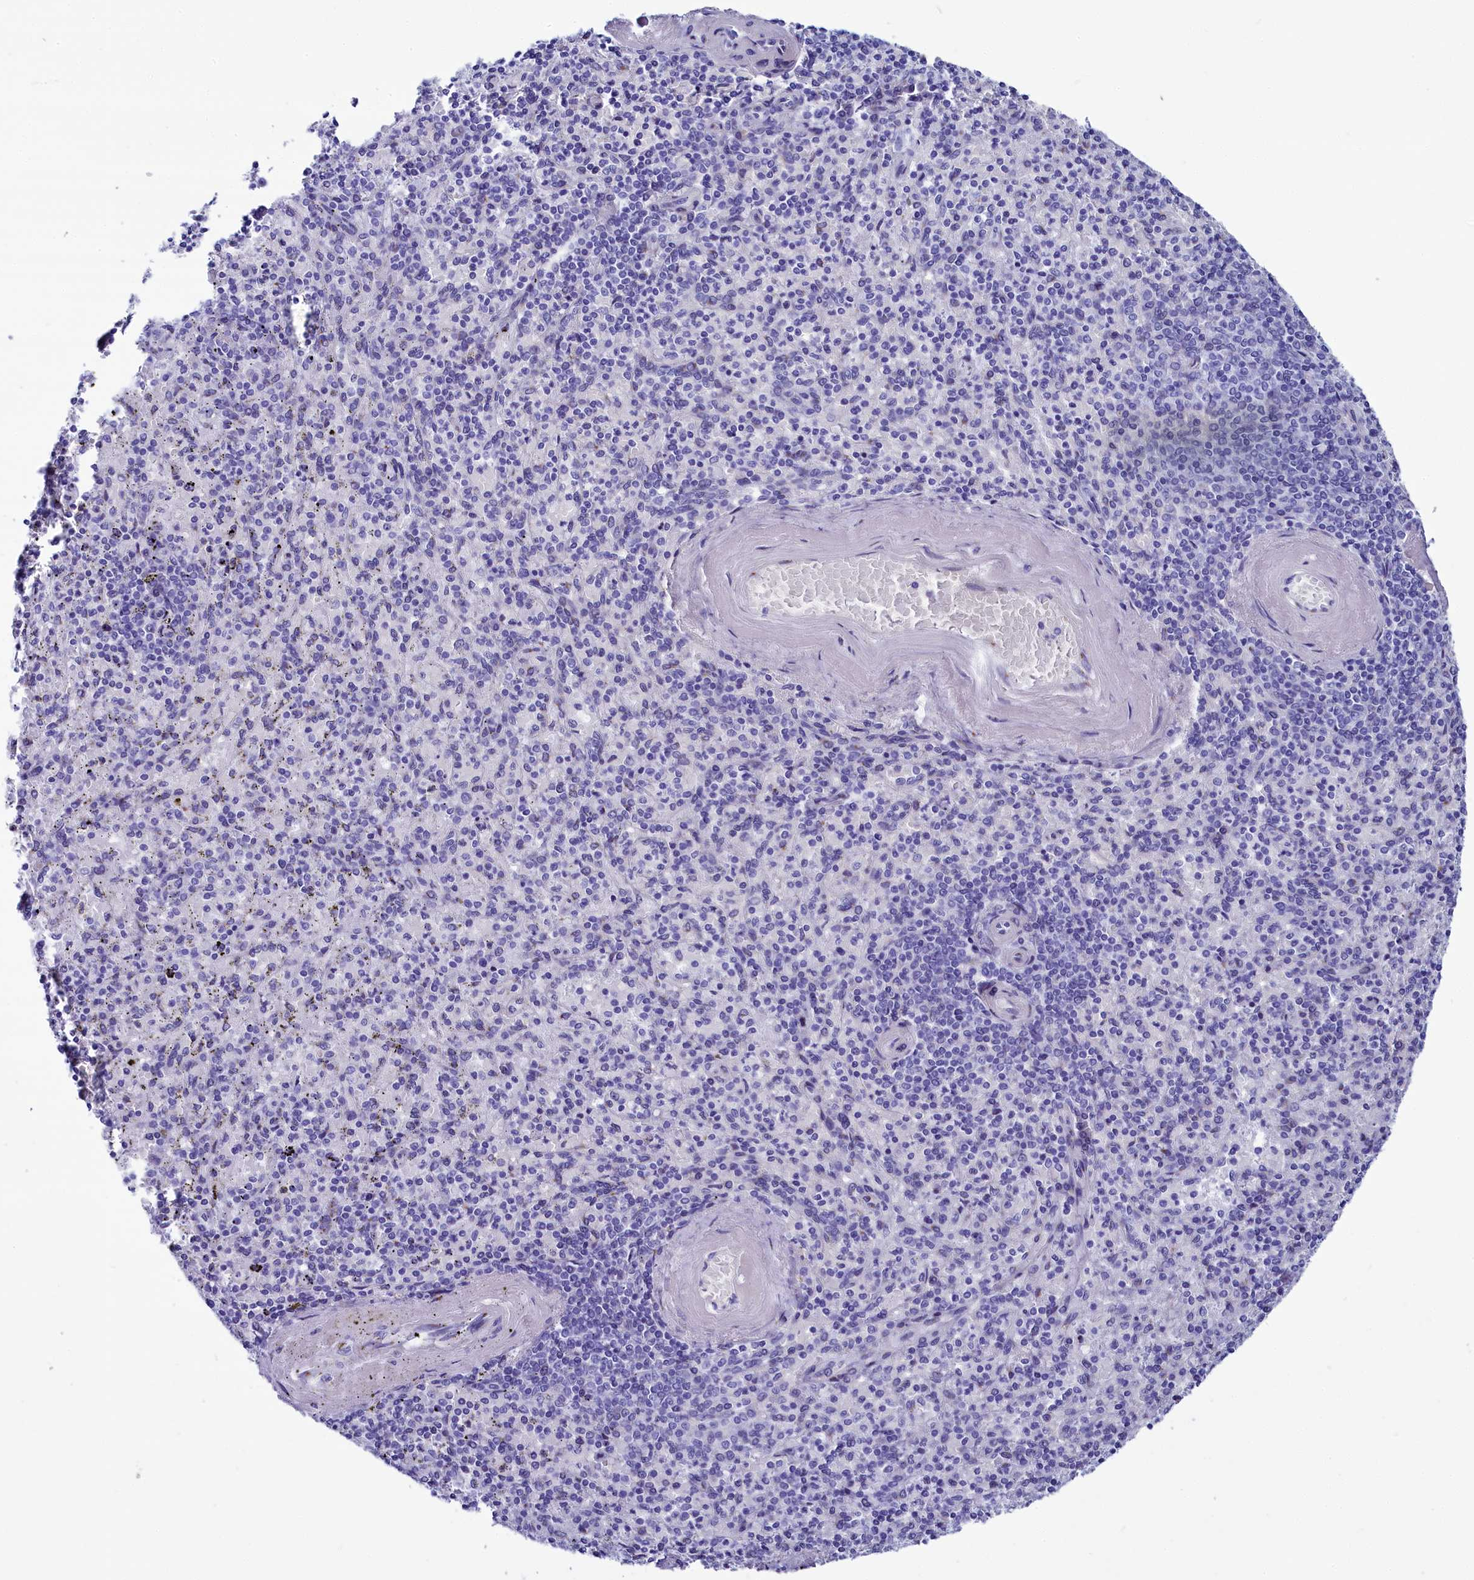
{"staining": {"intensity": "negative", "quantity": "none", "location": "none"}, "tissue": "spleen", "cell_type": "Cells in red pulp", "image_type": "normal", "snomed": [{"axis": "morphology", "description": "Normal tissue, NOS"}, {"axis": "topography", "description": "Spleen"}], "caption": "Immunohistochemistry of benign human spleen demonstrates no positivity in cells in red pulp.", "gene": "AP3B2", "patient": {"sex": "male", "age": 82}}